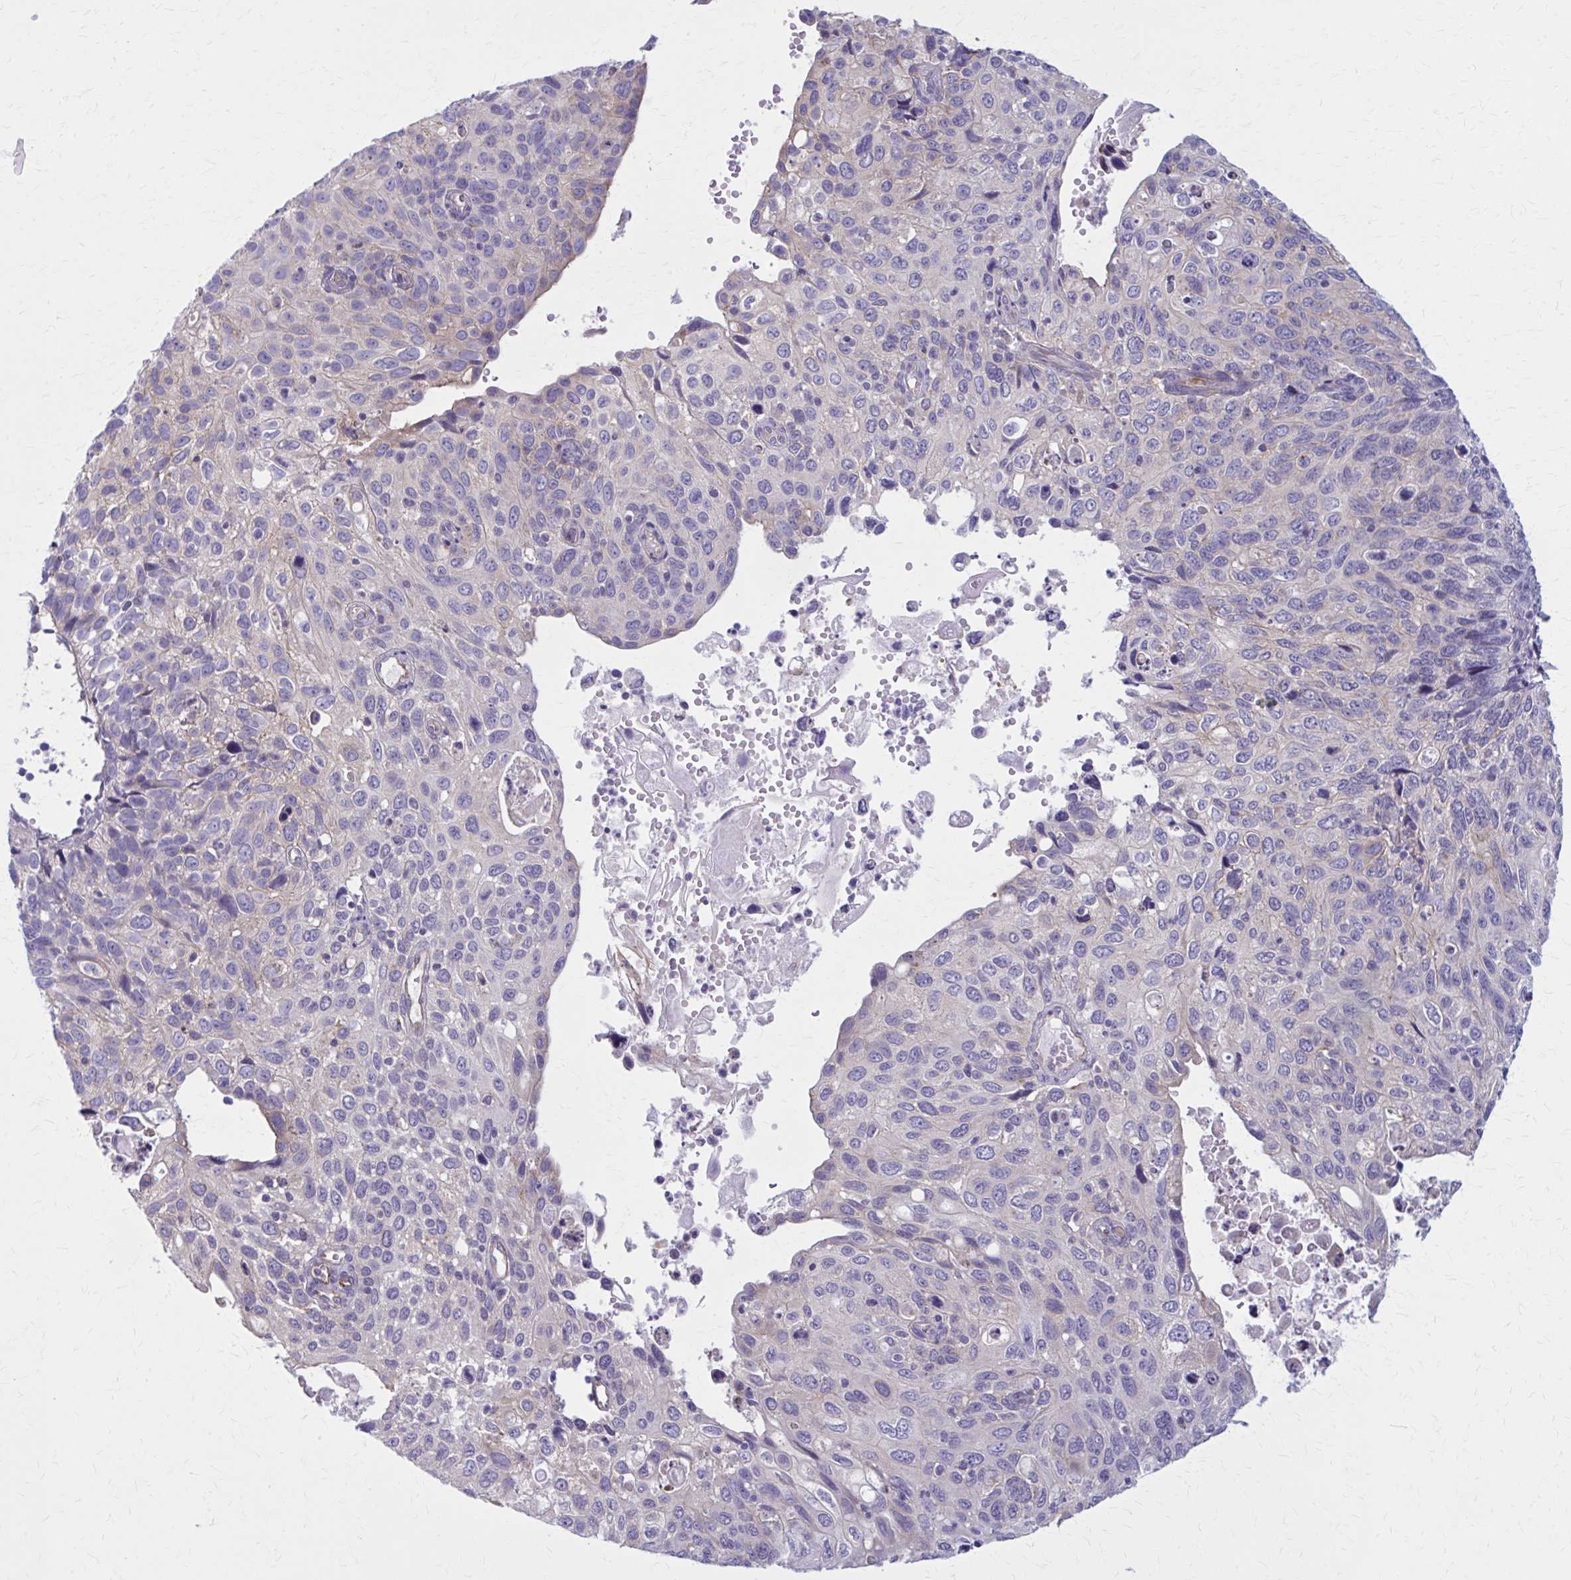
{"staining": {"intensity": "weak", "quantity": "25%-75%", "location": "cytoplasmic/membranous"}, "tissue": "cervical cancer", "cell_type": "Tumor cells", "image_type": "cancer", "snomed": [{"axis": "morphology", "description": "Squamous cell carcinoma, NOS"}, {"axis": "topography", "description": "Cervix"}], "caption": "This photomicrograph demonstrates cervical cancer stained with IHC to label a protein in brown. The cytoplasmic/membranous of tumor cells show weak positivity for the protein. Nuclei are counter-stained blue.", "gene": "ZDHHC7", "patient": {"sex": "female", "age": 70}}